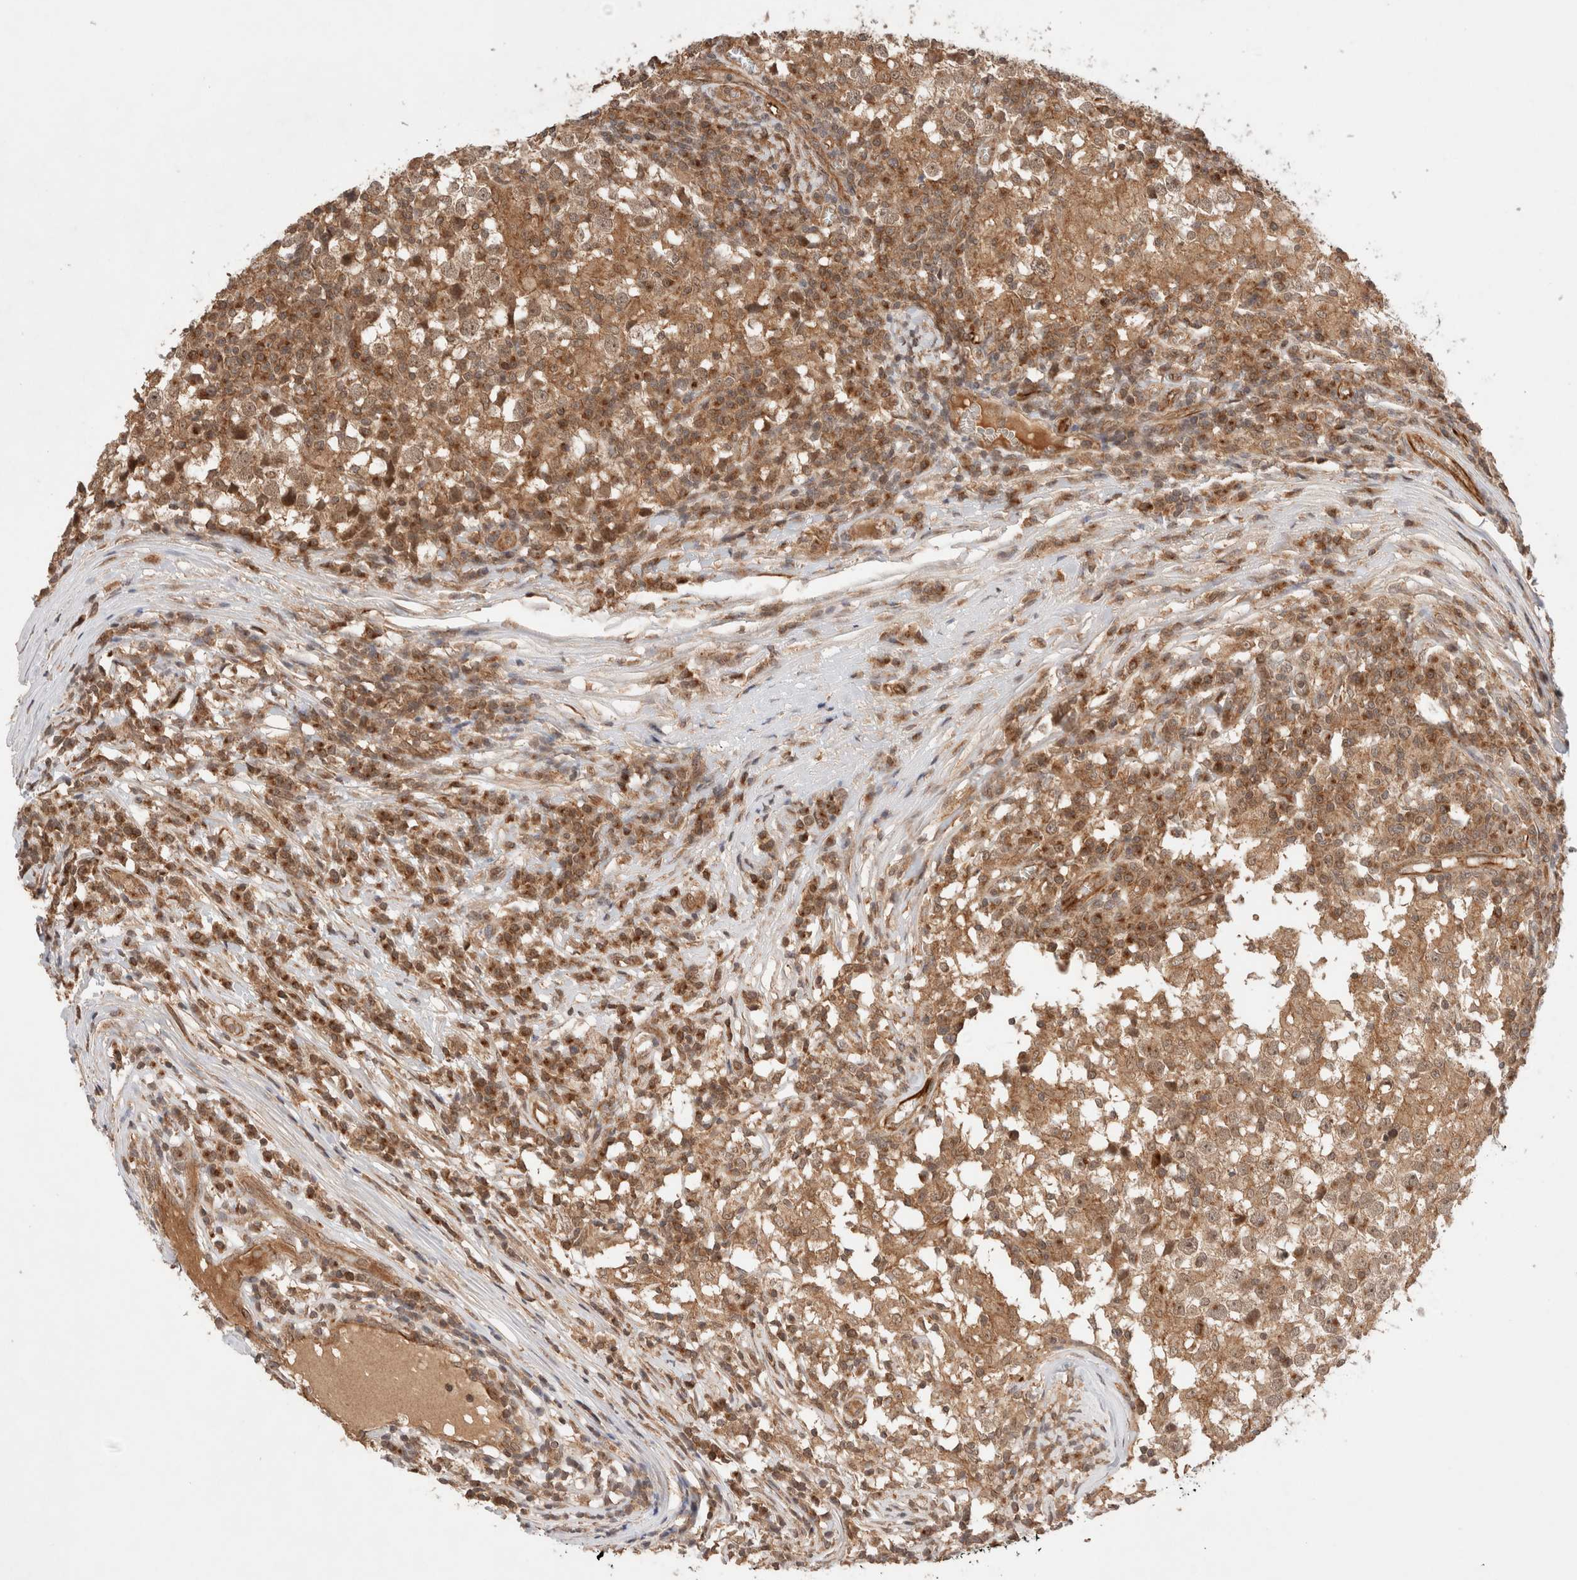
{"staining": {"intensity": "moderate", "quantity": ">75%", "location": "cytoplasmic/membranous,nuclear"}, "tissue": "testis cancer", "cell_type": "Tumor cells", "image_type": "cancer", "snomed": [{"axis": "morphology", "description": "Seminoma, NOS"}, {"axis": "topography", "description": "Testis"}], "caption": "Immunohistochemistry (IHC) histopathology image of human testis seminoma stained for a protein (brown), which shows medium levels of moderate cytoplasmic/membranous and nuclear positivity in approximately >75% of tumor cells.", "gene": "SIKE1", "patient": {"sex": "male", "age": 65}}